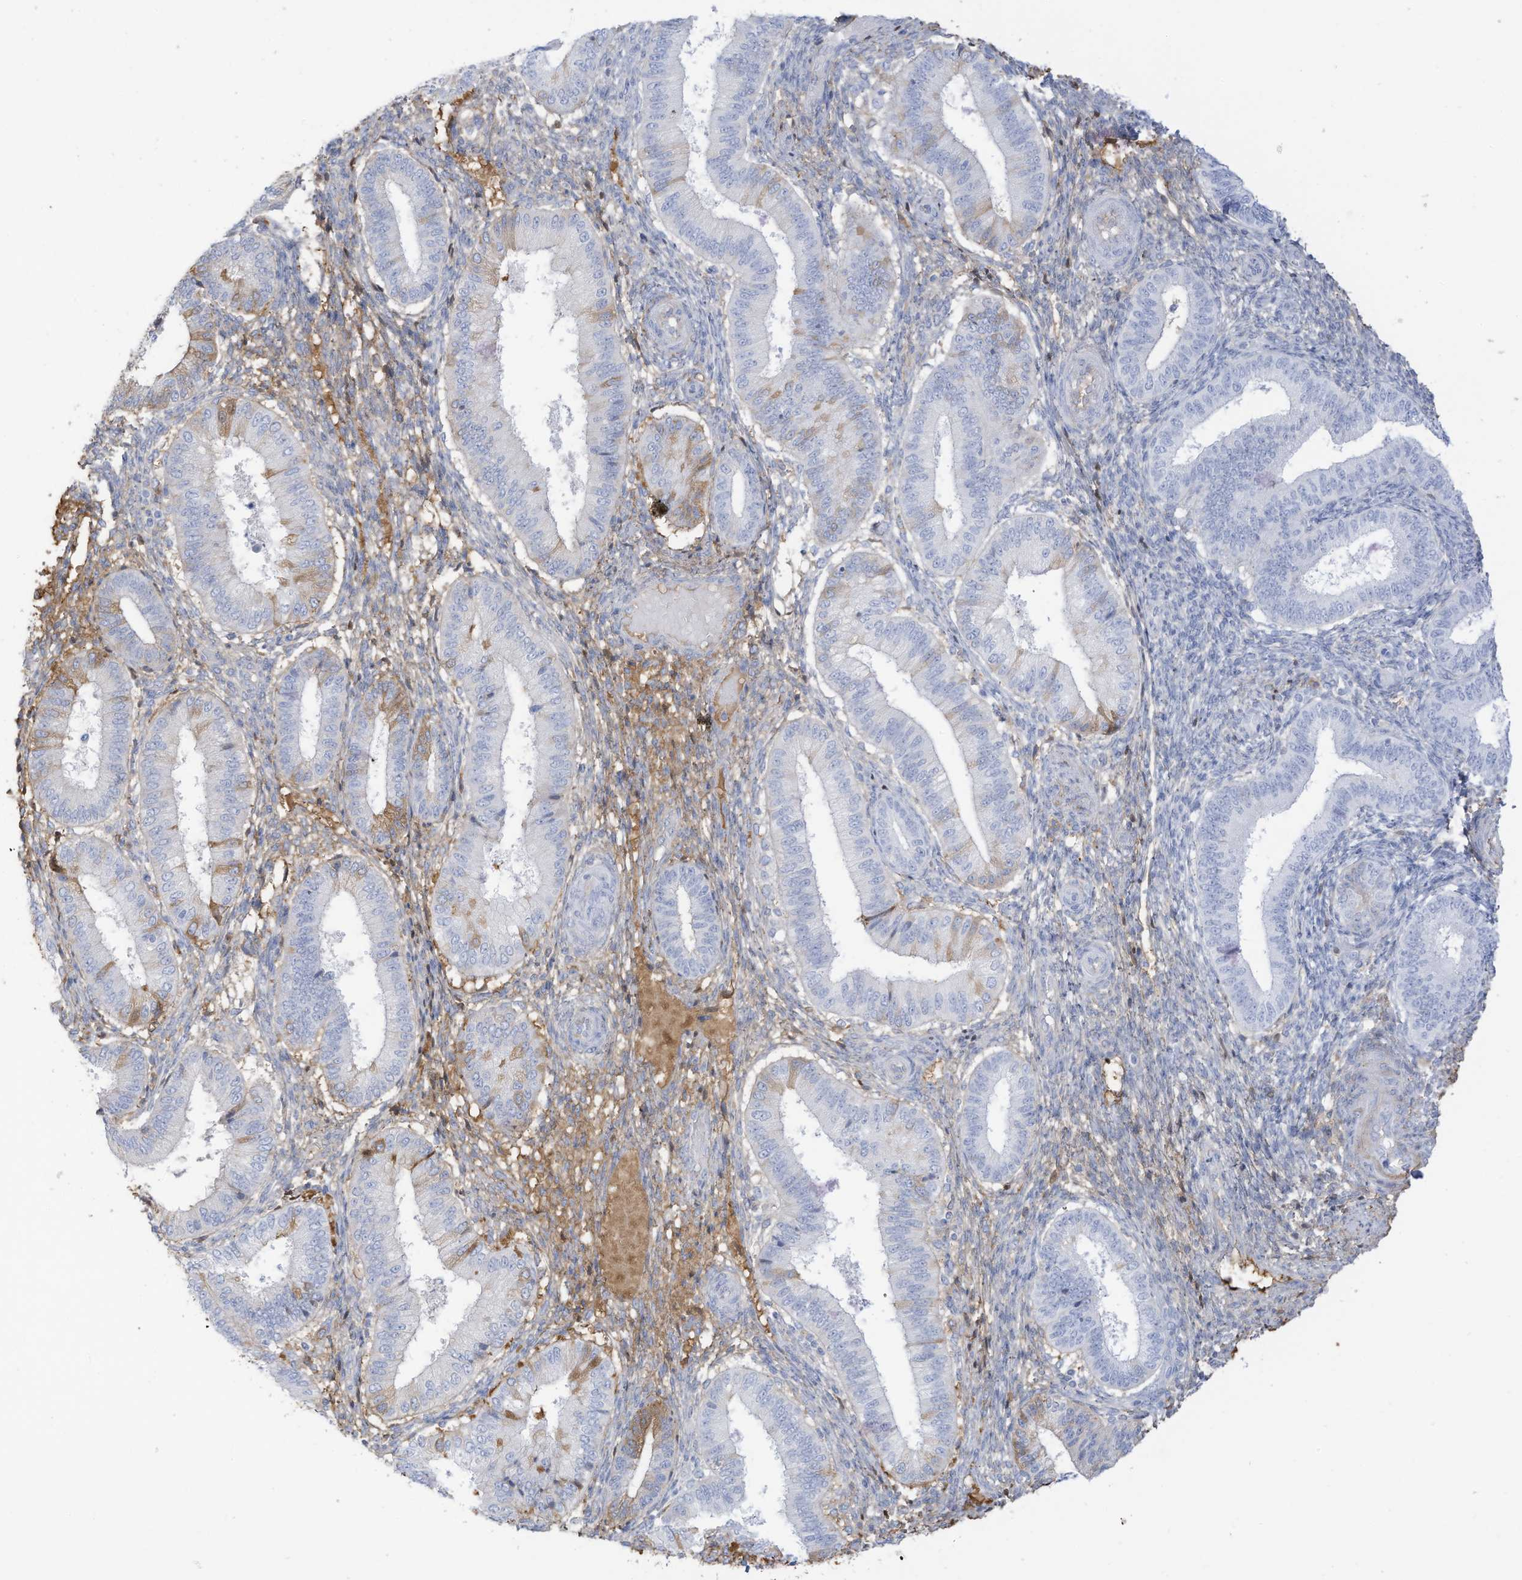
{"staining": {"intensity": "moderate", "quantity": "<25%", "location": "cytoplasmic/membranous"}, "tissue": "endometrium", "cell_type": "Cells in endometrial stroma", "image_type": "normal", "snomed": [{"axis": "morphology", "description": "Normal tissue, NOS"}, {"axis": "topography", "description": "Endometrium"}], "caption": "IHC staining of unremarkable endometrium, which demonstrates low levels of moderate cytoplasmic/membranous staining in approximately <25% of cells in endometrial stroma indicating moderate cytoplasmic/membranous protein staining. The staining was performed using DAB (3,3'-diaminobenzidine) (brown) for protein detection and nuclei were counterstained in hematoxylin (blue).", "gene": "HSD17B13", "patient": {"sex": "female", "age": 39}}